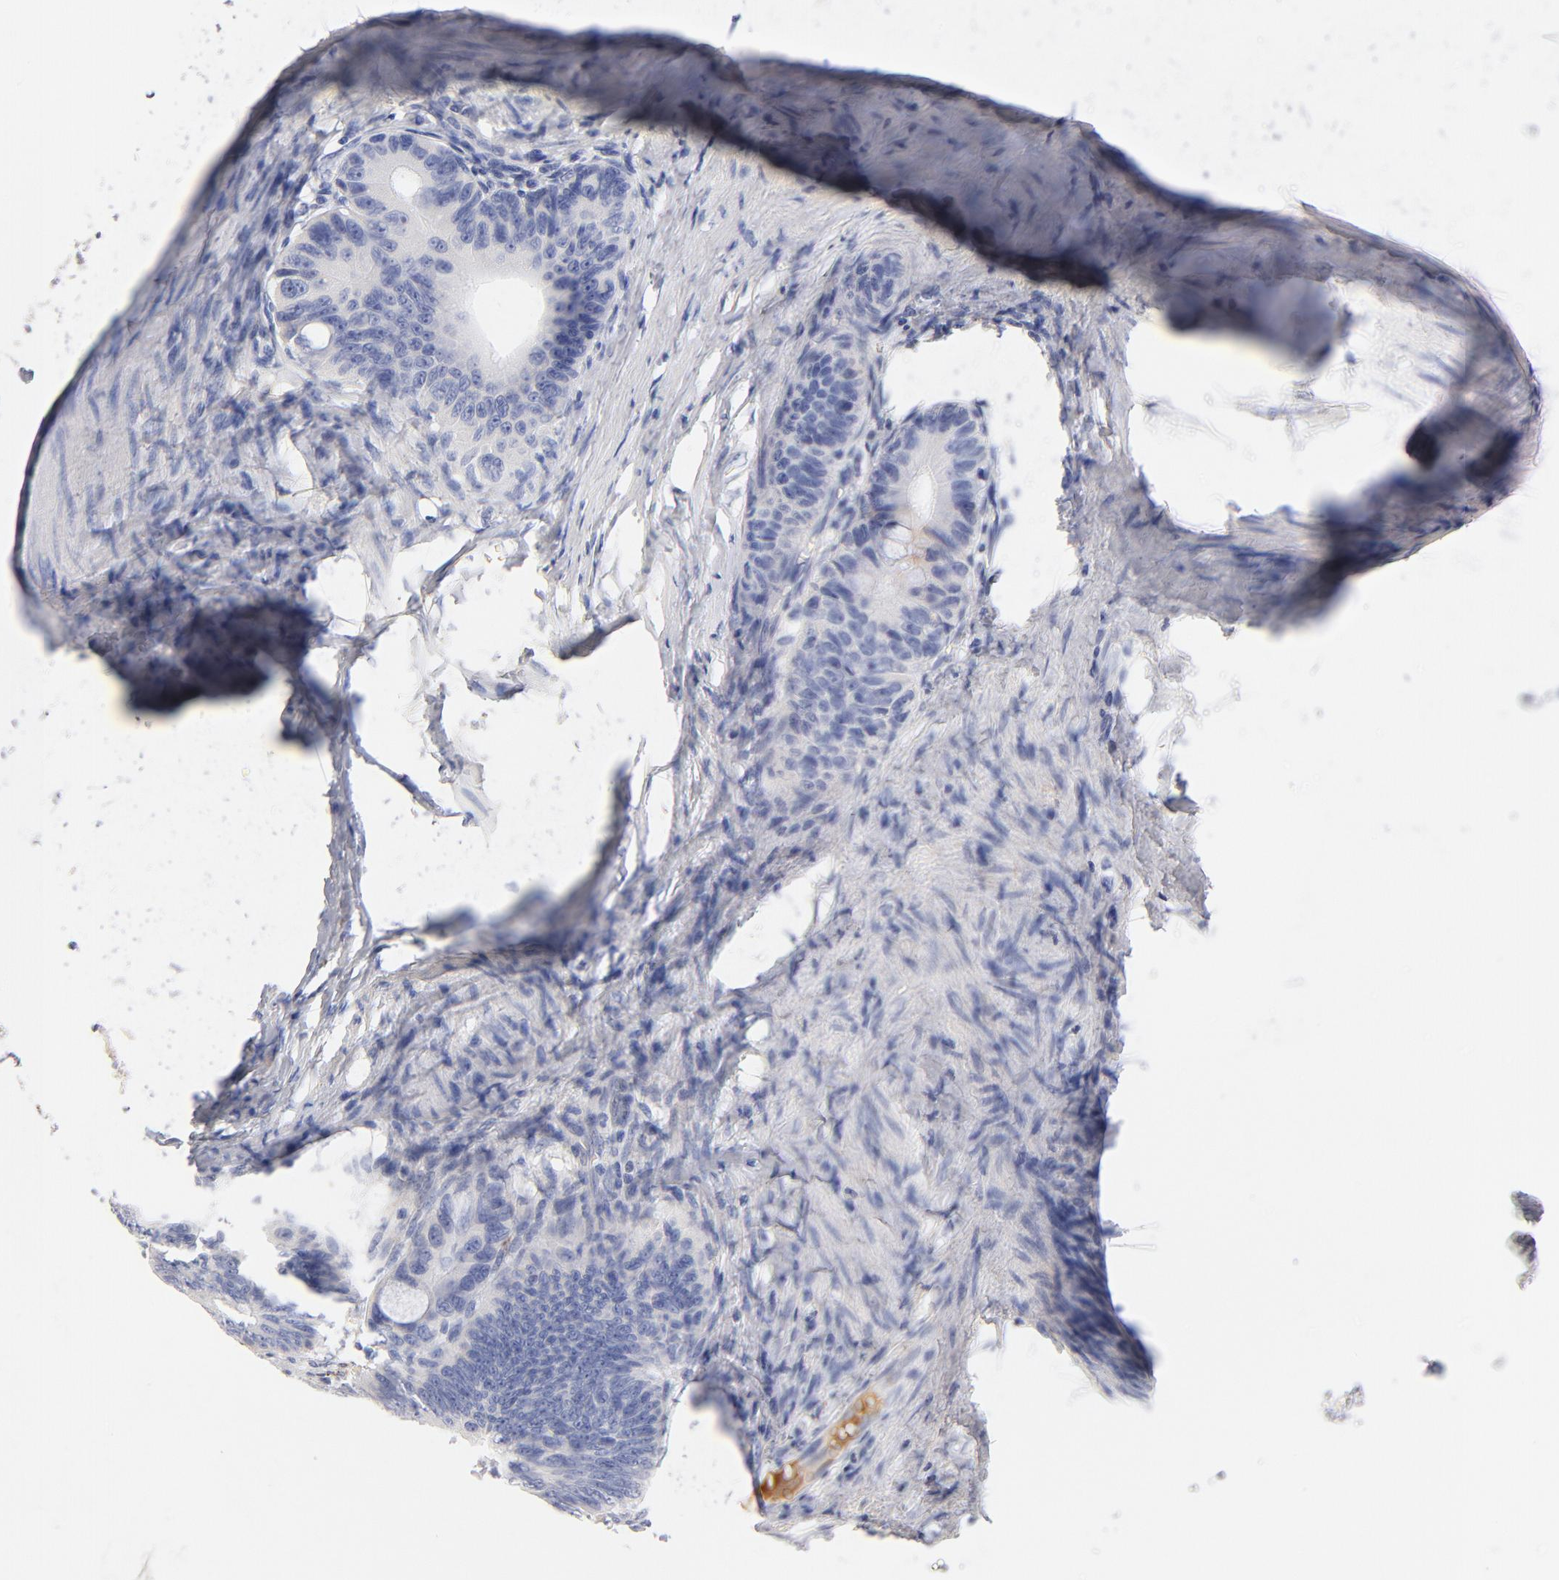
{"staining": {"intensity": "negative", "quantity": "none", "location": "none"}, "tissue": "colorectal cancer", "cell_type": "Tumor cells", "image_type": "cancer", "snomed": [{"axis": "morphology", "description": "Adenocarcinoma, NOS"}, {"axis": "topography", "description": "Colon"}], "caption": "Immunohistochemistry (IHC) image of colorectal cancer (adenocarcinoma) stained for a protein (brown), which exhibits no staining in tumor cells.", "gene": "C3", "patient": {"sex": "female", "age": 55}}